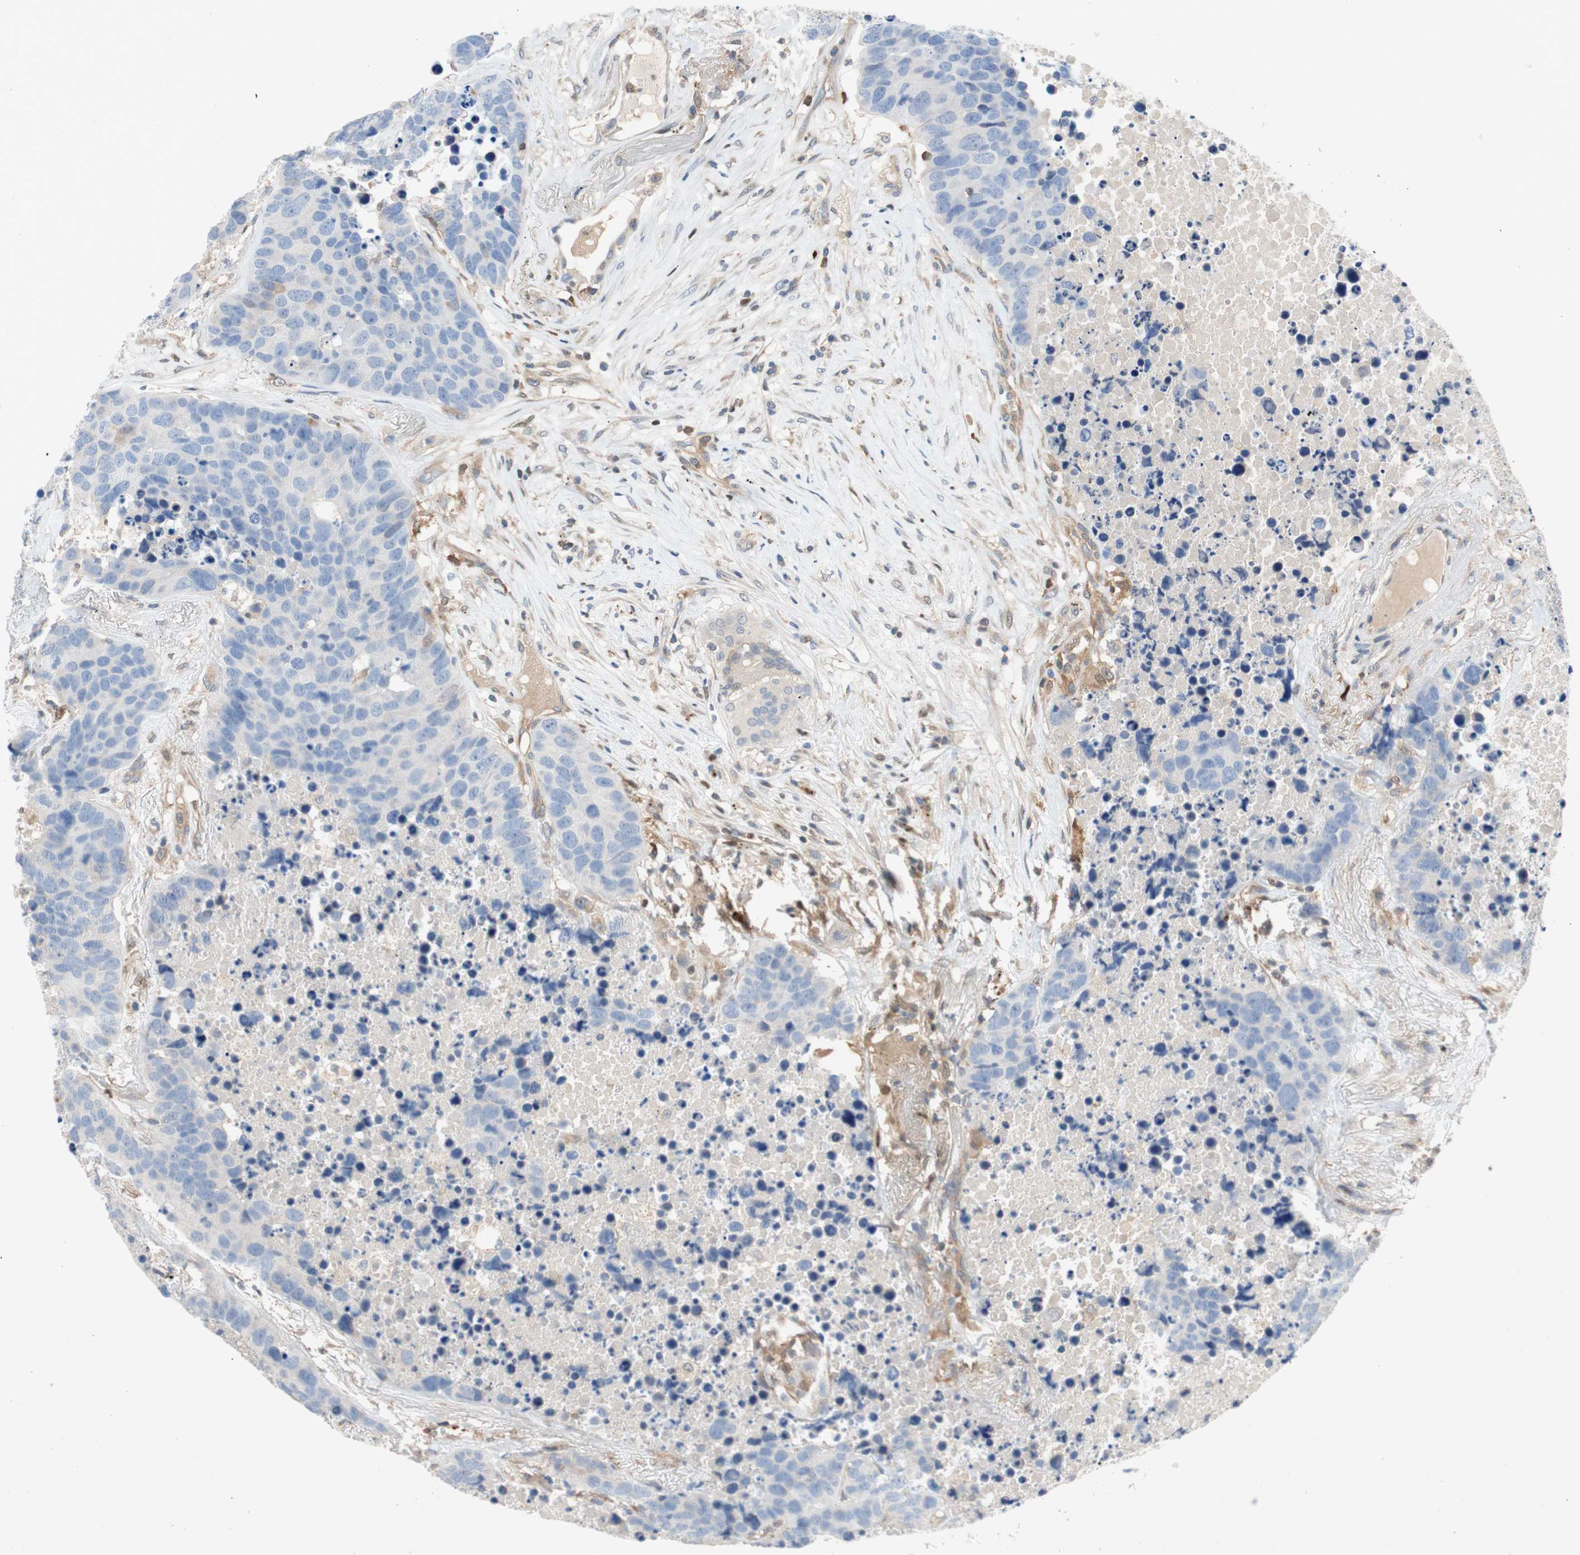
{"staining": {"intensity": "negative", "quantity": "none", "location": "none"}, "tissue": "carcinoid", "cell_type": "Tumor cells", "image_type": "cancer", "snomed": [{"axis": "morphology", "description": "Carcinoid, malignant, NOS"}, {"axis": "topography", "description": "Lung"}], "caption": "This is an immunohistochemistry (IHC) image of human malignant carcinoid. There is no expression in tumor cells.", "gene": "RELB", "patient": {"sex": "male", "age": 60}}